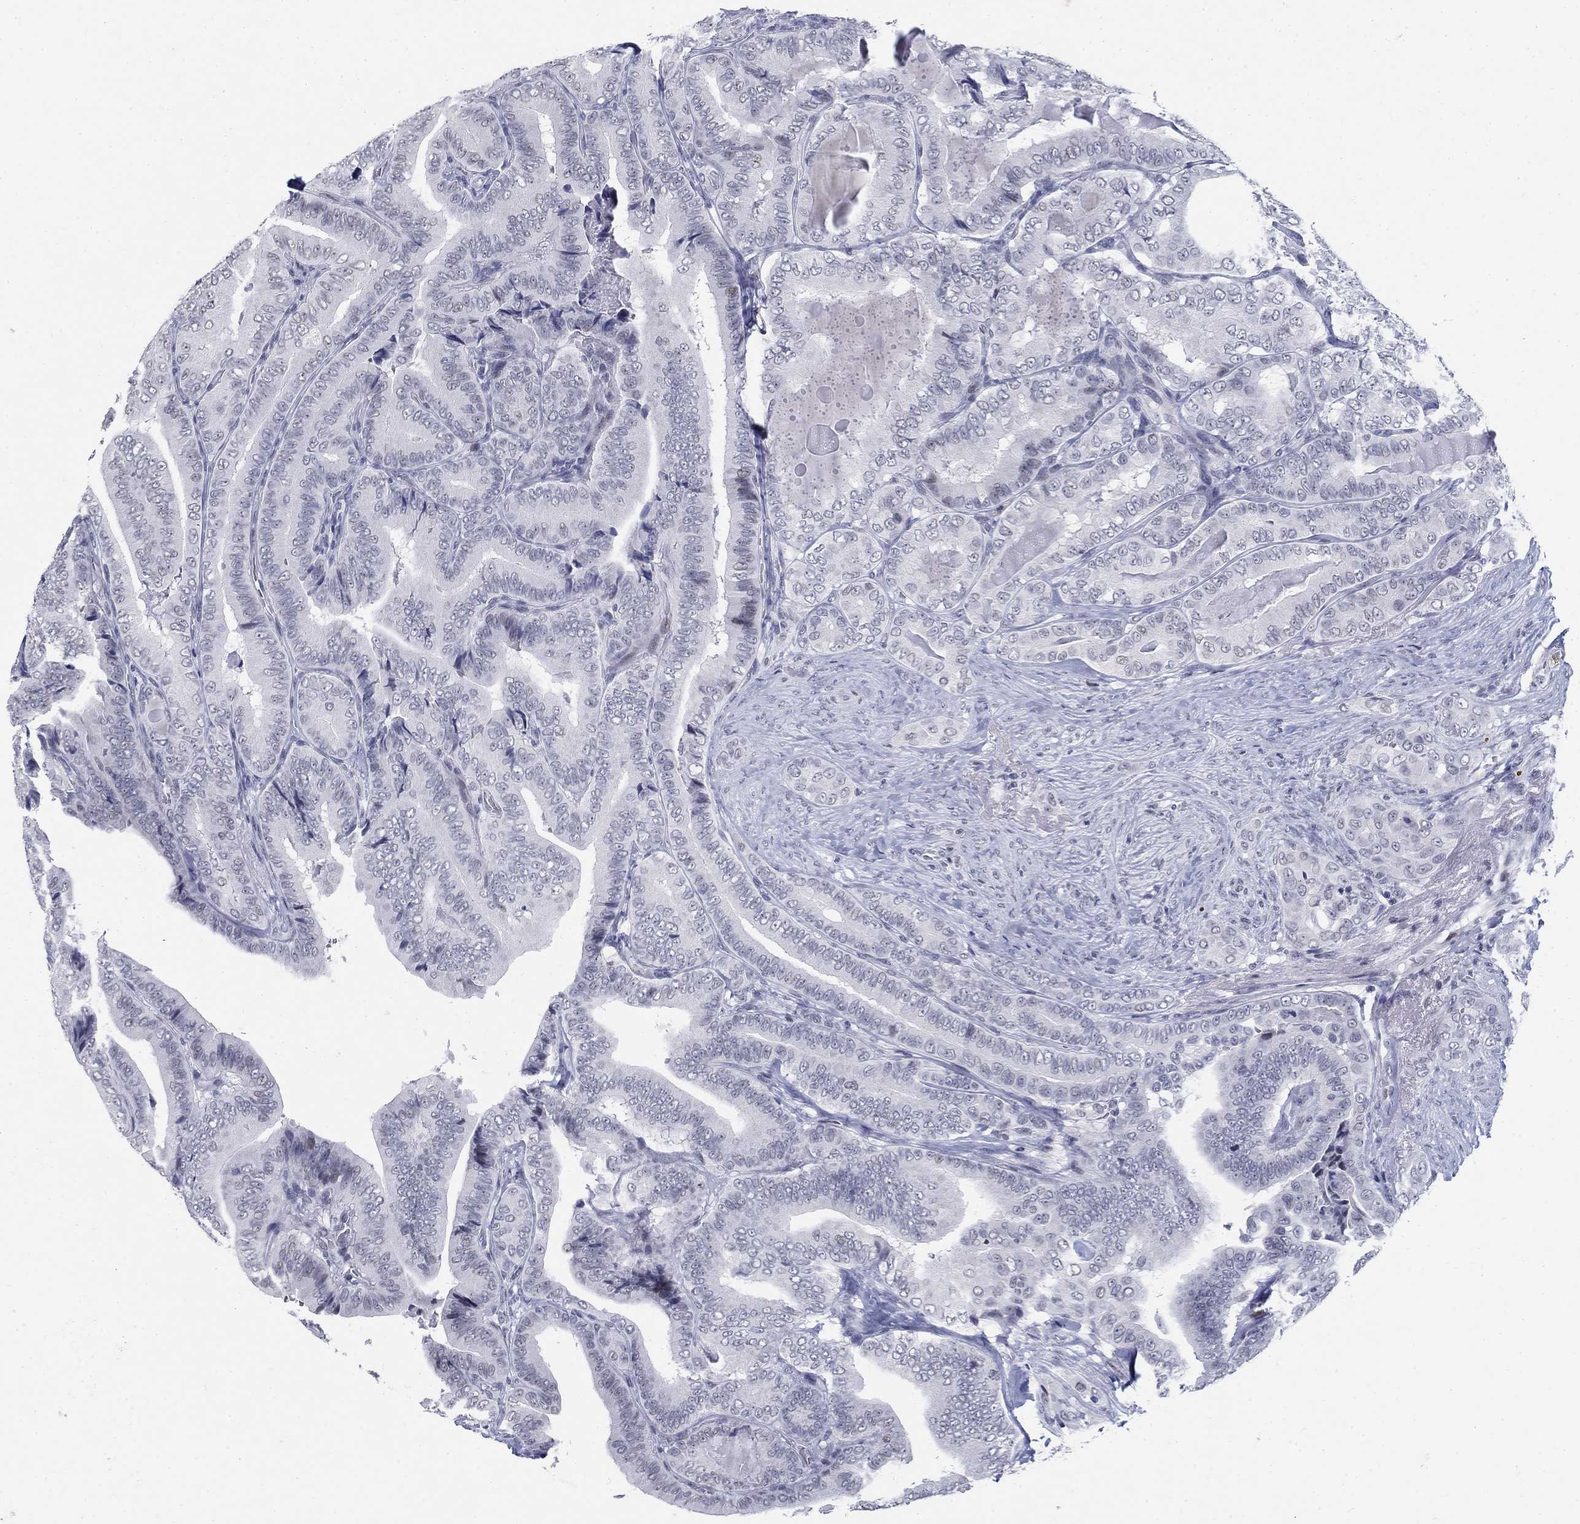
{"staining": {"intensity": "negative", "quantity": "none", "location": "none"}, "tissue": "thyroid cancer", "cell_type": "Tumor cells", "image_type": "cancer", "snomed": [{"axis": "morphology", "description": "Papillary adenocarcinoma, NOS"}, {"axis": "topography", "description": "Thyroid gland"}], "caption": "An immunohistochemistry (IHC) histopathology image of thyroid papillary adenocarcinoma is shown. There is no staining in tumor cells of thyroid papillary adenocarcinoma.", "gene": "BHLHE22", "patient": {"sex": "male", "age": 61}}